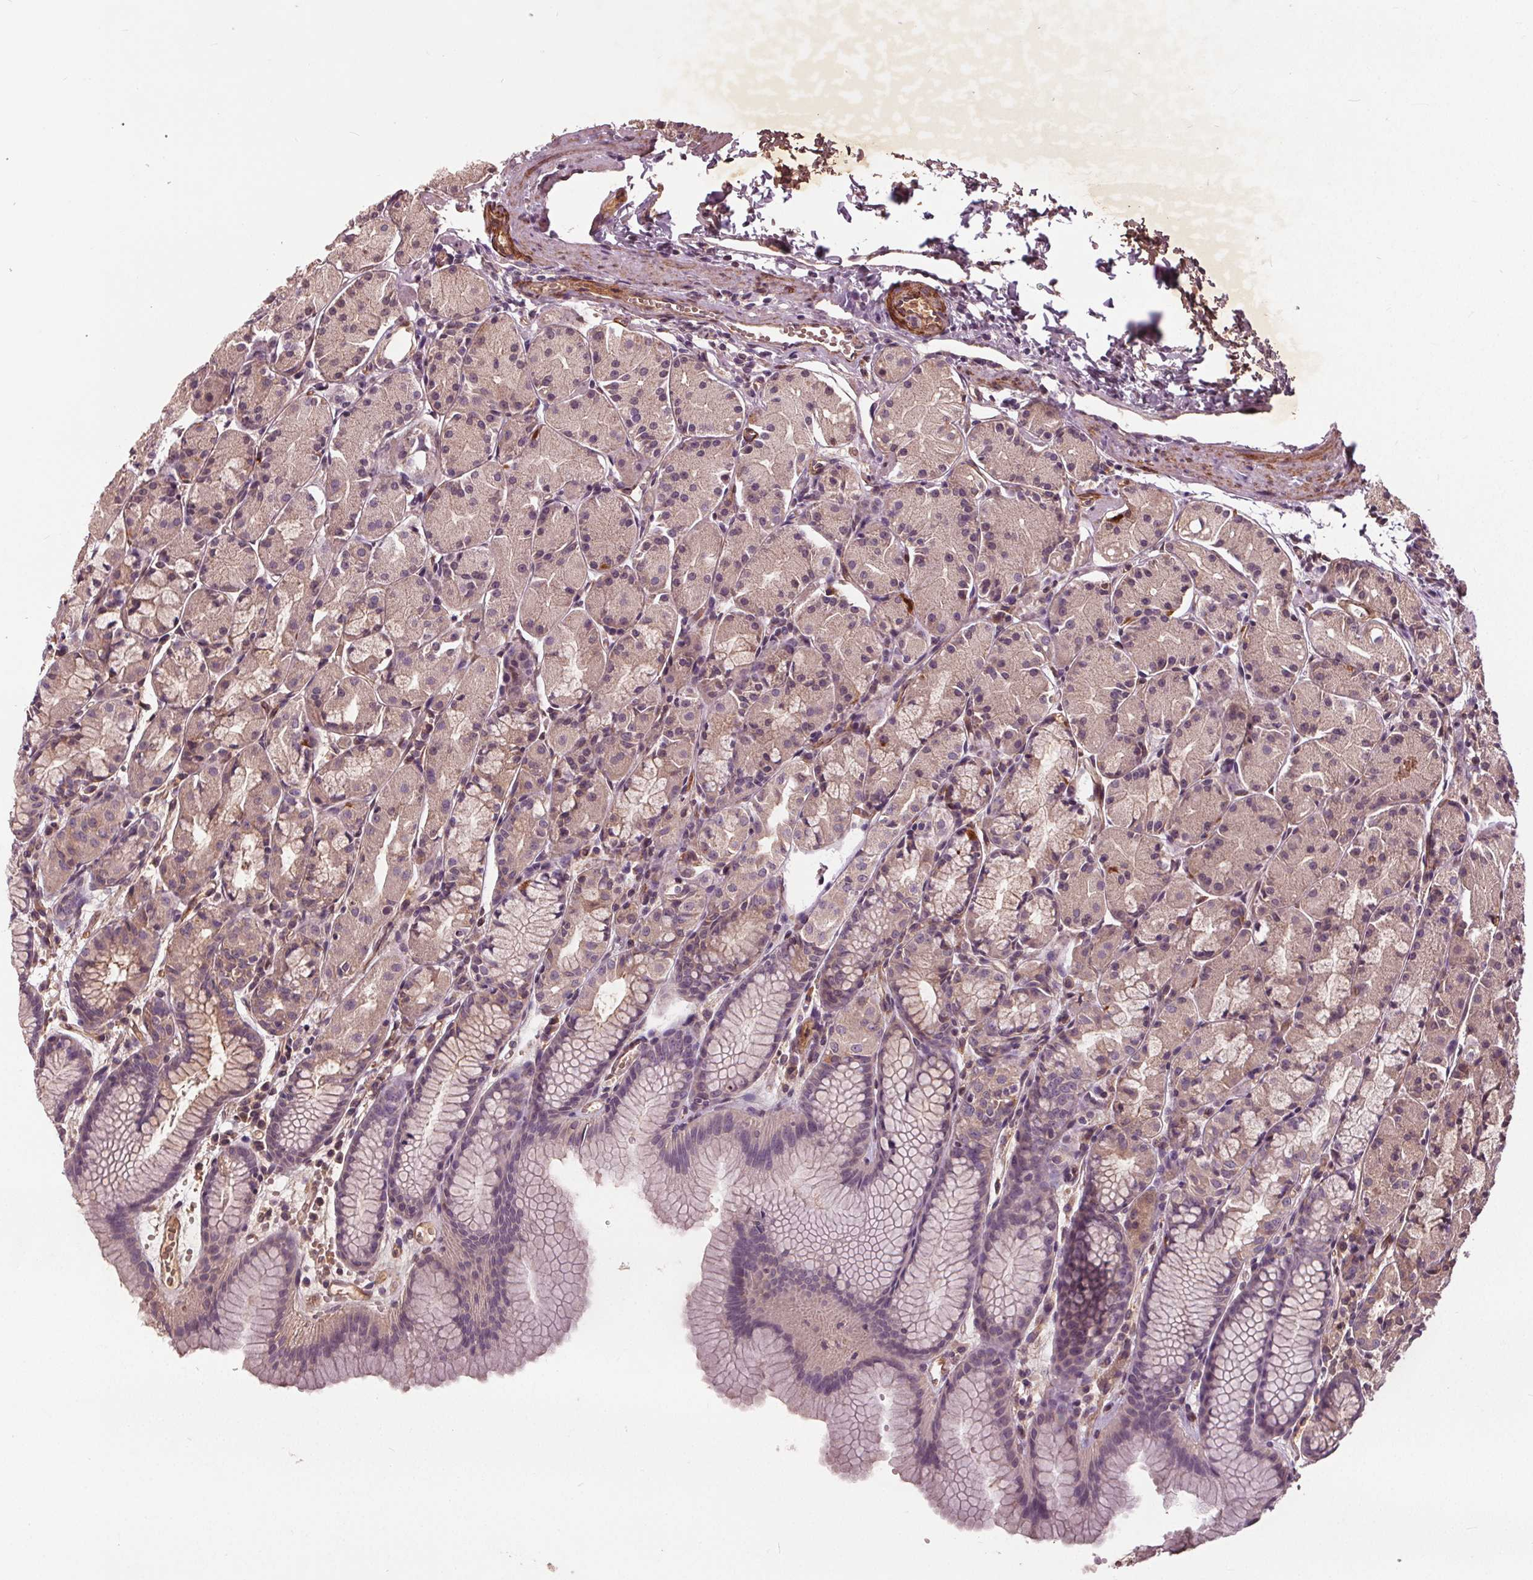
{"staining": {"intensity": "weak", "quantity": "<25%", "location": "cytoplasmic/membranous"}, "tissue": "stomach", "cell_type": "Glandular cells", "image_type": "normal", "snomed": [{"axis": "morphology", "description": "Normal tissue, NOS"}, {"axis": "topography", "description": "Stomach, upper"}], "caption": "The image exhibits no significant expression in glandular cells of stomach.", "gene": "PDGFD", "patient": {"sex": "male", "age": 47}}